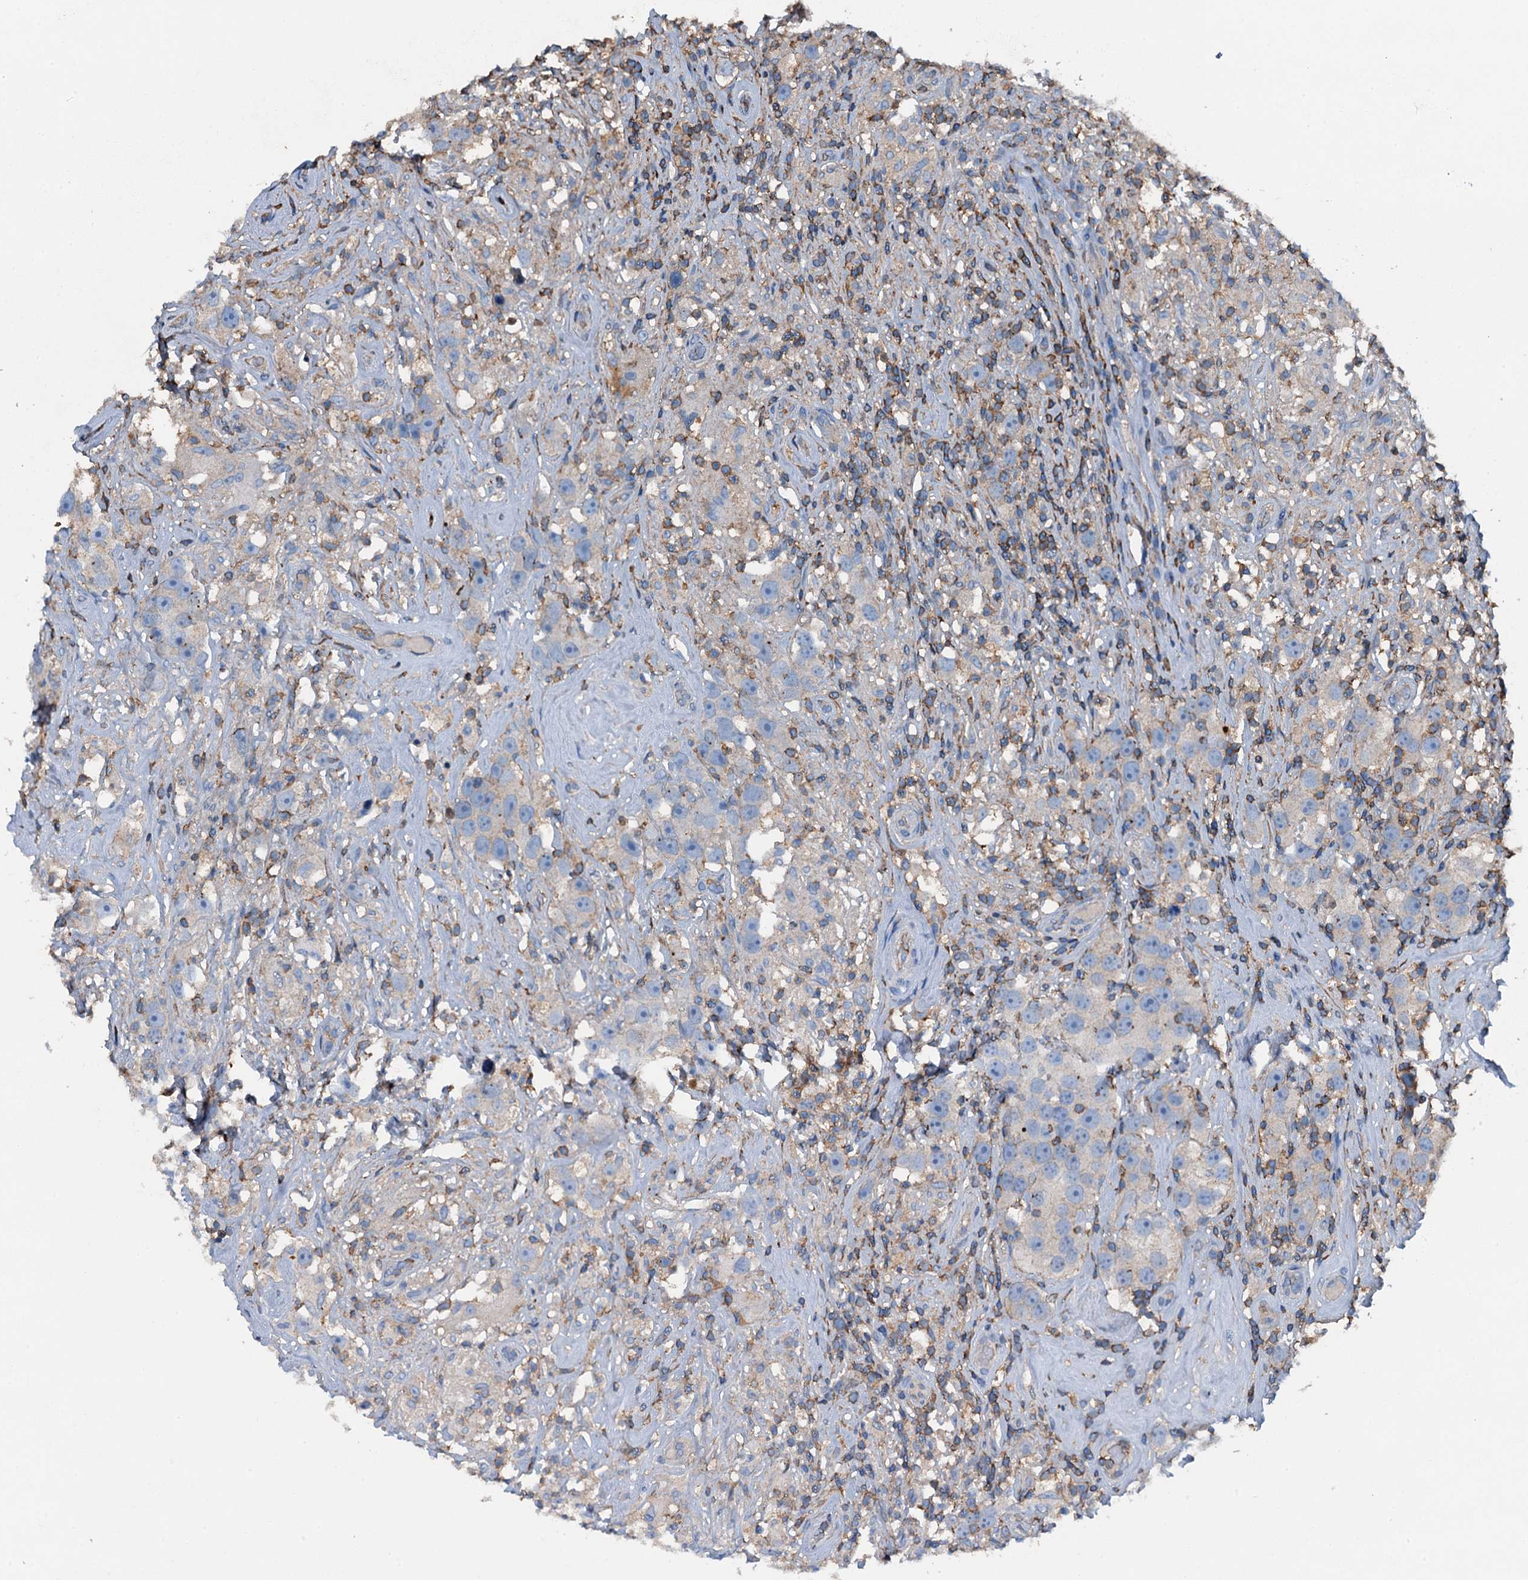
{"staining": {"intensity": "negative", "quantity": "none", "location": "none"}, "tissue": "testis cancer", "cell_type": "Tumor cells", "image_type": "cancer", "snomed": [{"axis": "morphology", "description": "Seminoma, NOS"}, {"axis": "topography", "description": "Testis"}], "caption": "Protein analysis of seminoma (testis) exhibits no significant positivity in tumor cells.", "gene": "MS4A4E", "patient": {"sex": "male", "age": 49}}